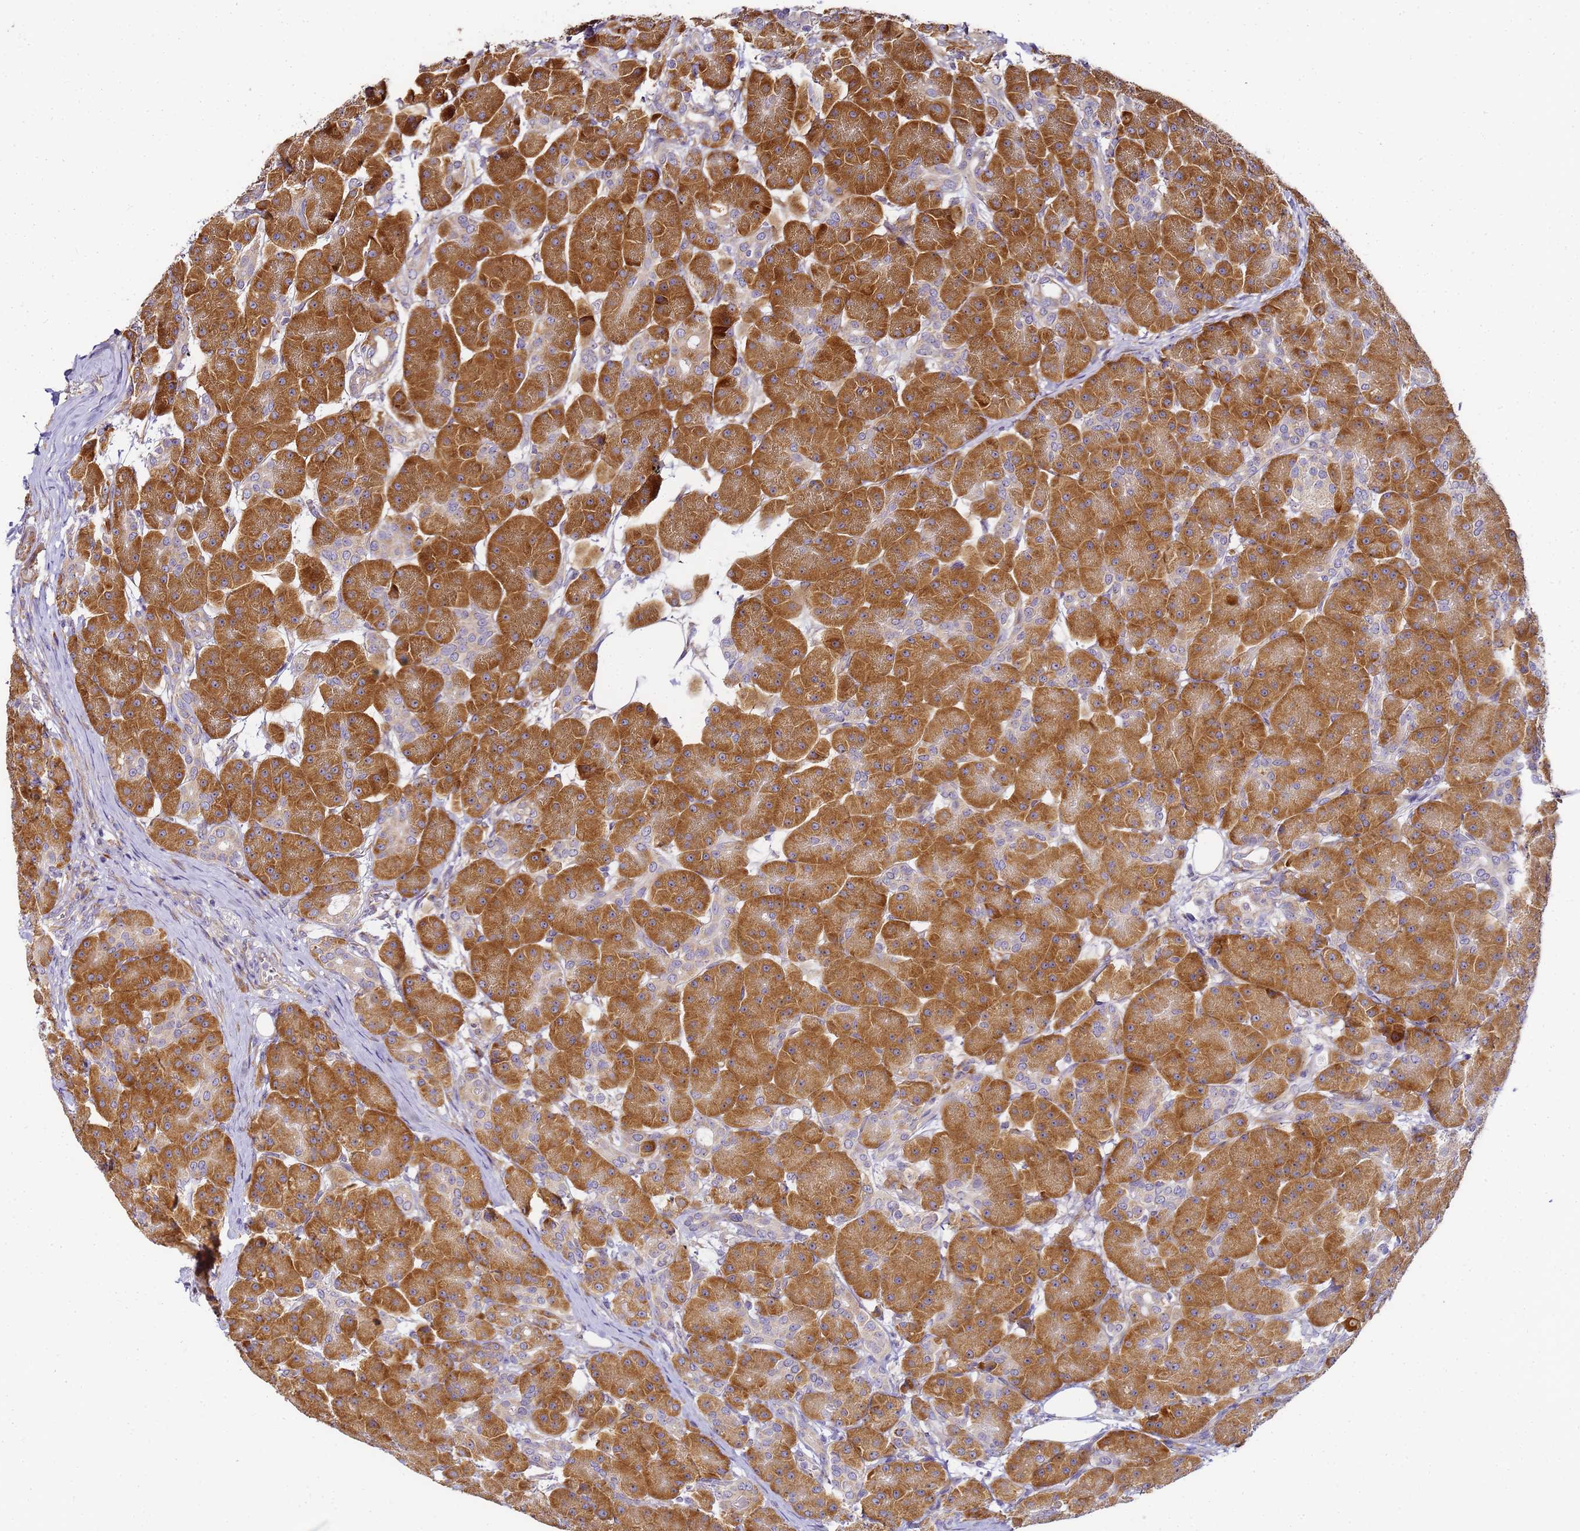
{"staining": {"intensity": "strong", "quantity": ">75%", "location": "cytoplasmic/membranous"}, "tissue": "pancreas", "cell_type": "Exocrine glandular cells", "image_type": "normal", "snomed": [{"axis": "morphology", "description": "Normal tissue, NOS"}, {"axis": "topography", "description": "Pancreas"}], "caption": "IHC (DAB) staining of benign pancreas exhibits strong cytoplasmic/membranous protein positivity in about >75% of exocrine glandular cells.", "gene": "RPL13A", "patient": {"sex": "male", "age": 63}}